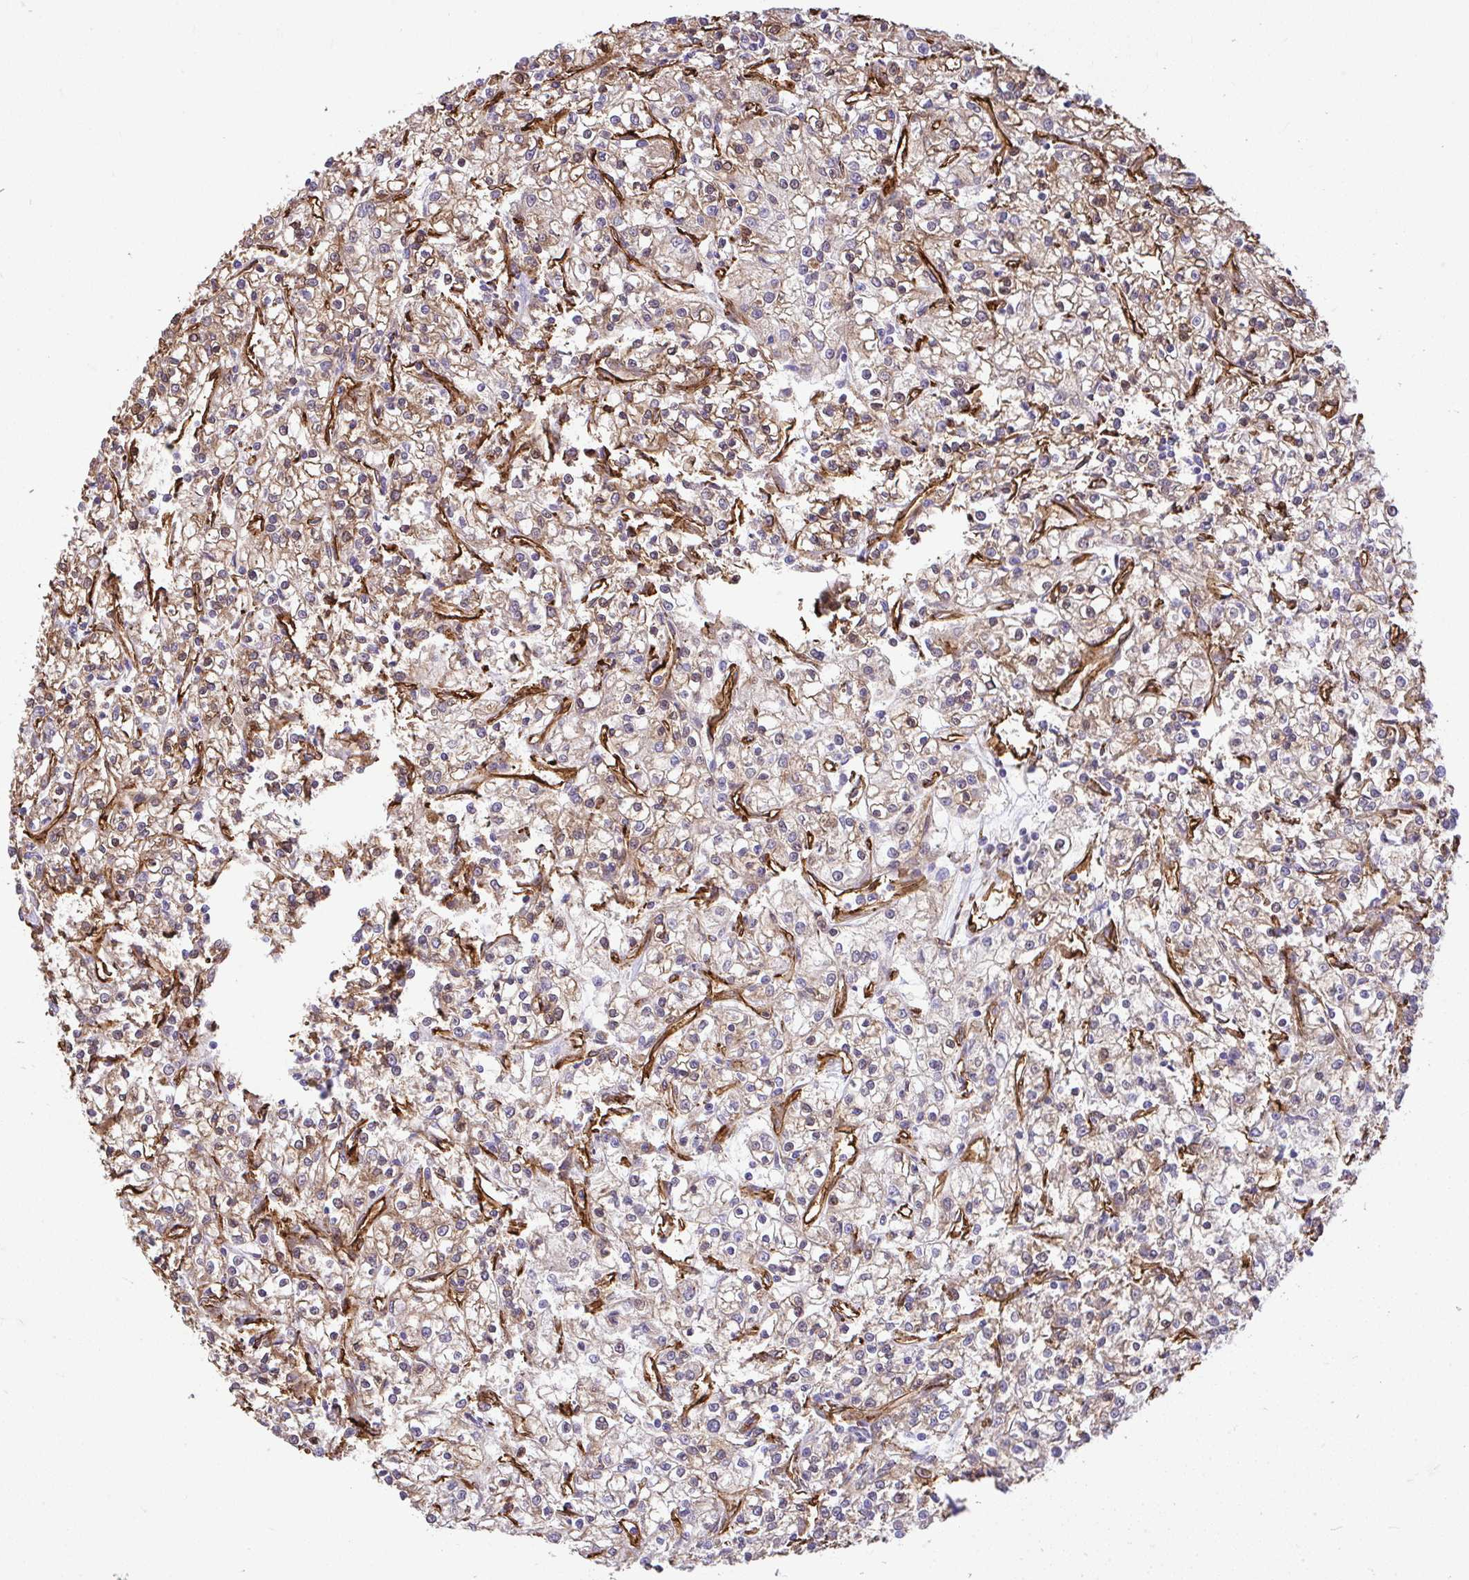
{"staining": {"intensity": "moderate", "quantity": "25%-75%", "location": "cytoplasmic/membranous"}, "tissue": "renal cancer", "cell_type": "Tumor cells", "image_type": "cancer", "snomed": [{"axis": "morphology", "description": "Adenocarcinoma, NOS"}, {"axis": "topography", "description": "Kidney"}], "caption": "Renal cancer tissue reveals moderate cytoplasmic/membranous expression in about 25%-75% of tumor cells, visualized by immunohistochemistry. (DAB IHC with brightfield microscopy, high magnification).", "gene": "PTPRK", "patient": {"sex": "female", "age": 59}}